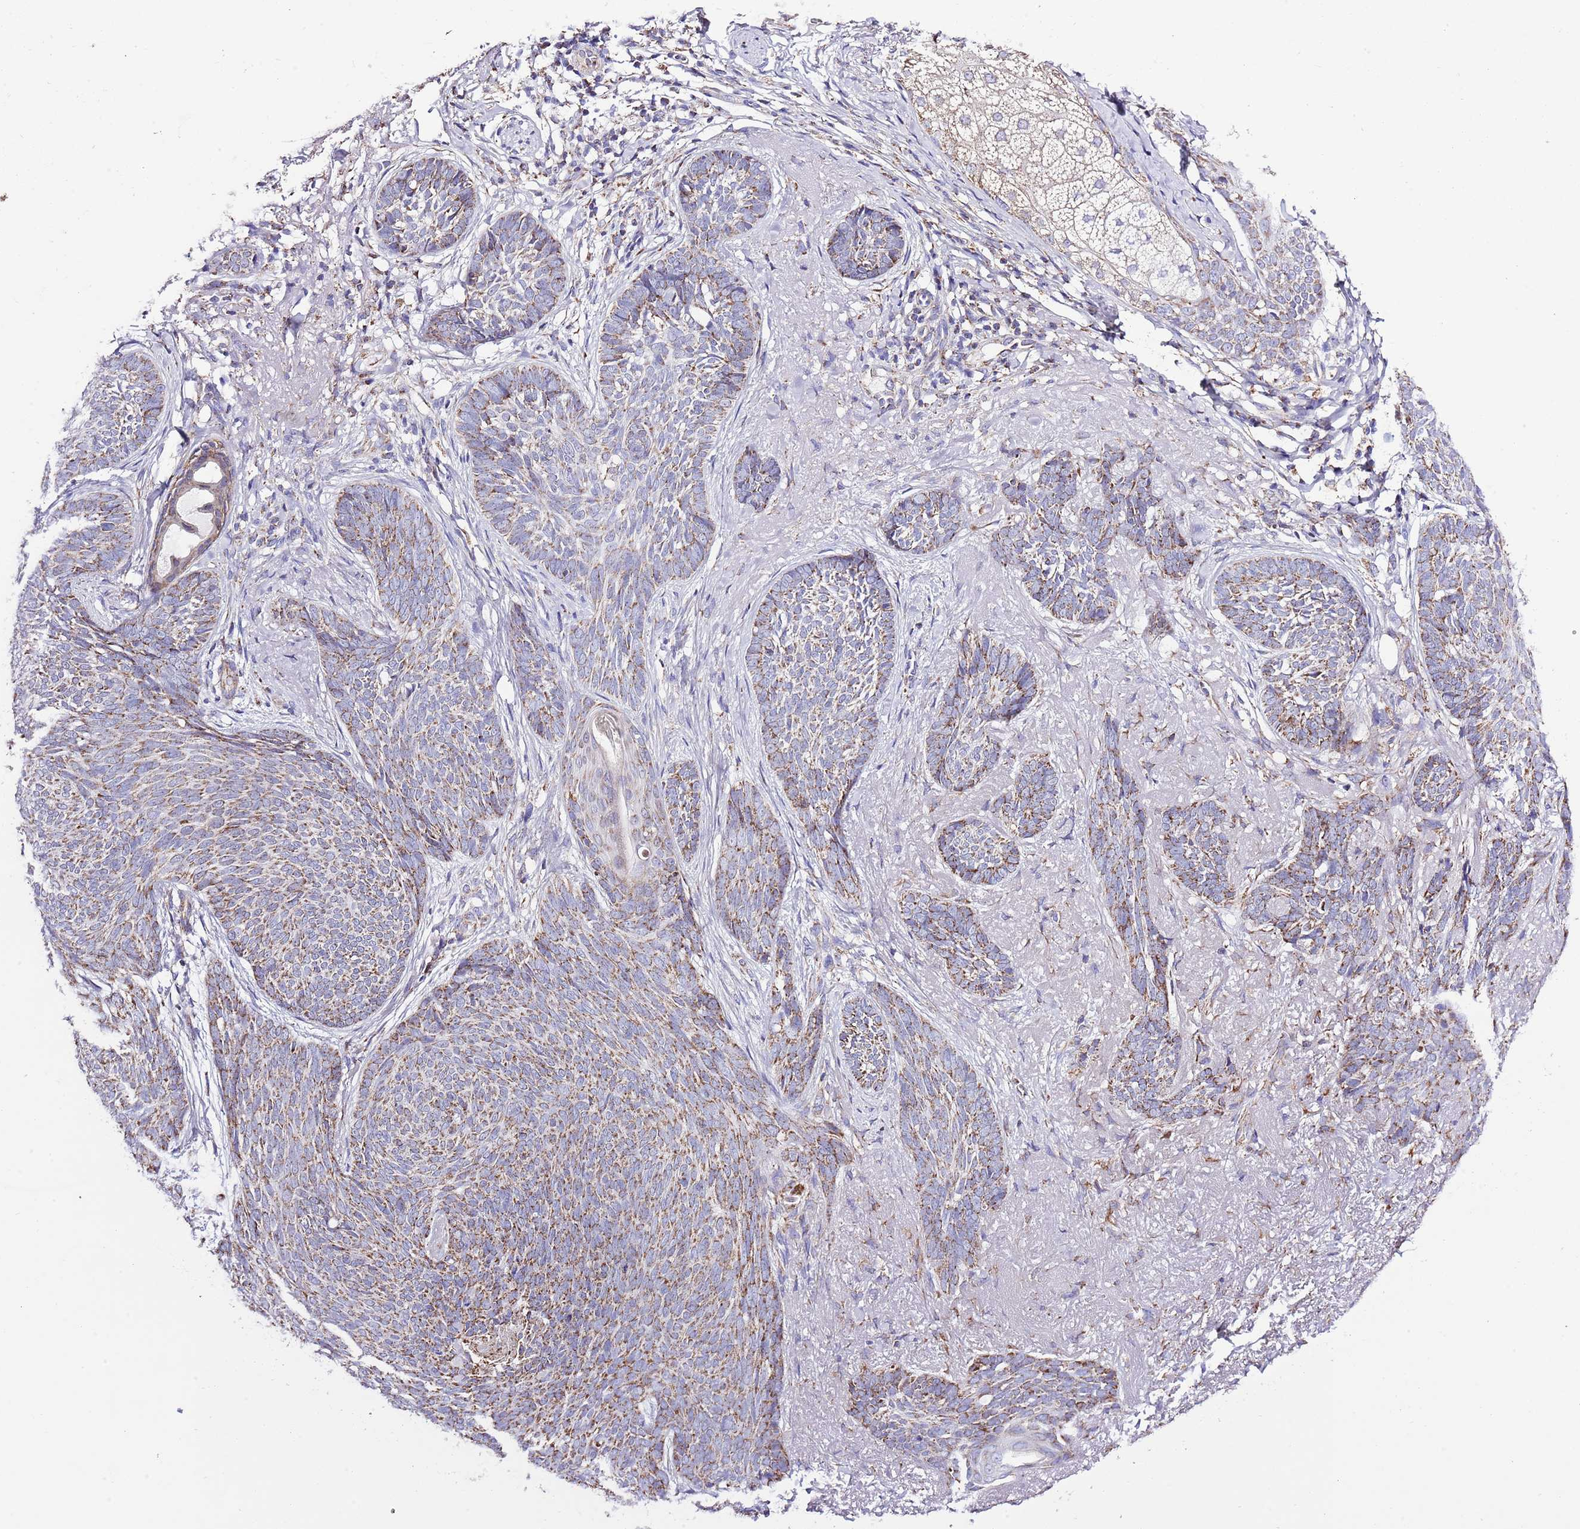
{"staining": {"intensity": "moderate", "quantity": ">75%", "location": "cytoplasmic/membranous"}, "tissue": "skin cancer", "cell_type": "Tumor cells", "image_type": "cancer", "snomed": [{"axis": "morphology", "description": "Basal cell carcinoma"}, {"axis": "topography", "description": "Skin"}], "caption": "Protein analysis of skin basal cell carcinoma tissue demonstrates moderate cytoplasmic/membranous expression in about >75% of tumor cells.", "gene": "TEKTIP1", "patient": {"sex": "female", "age": 86}}